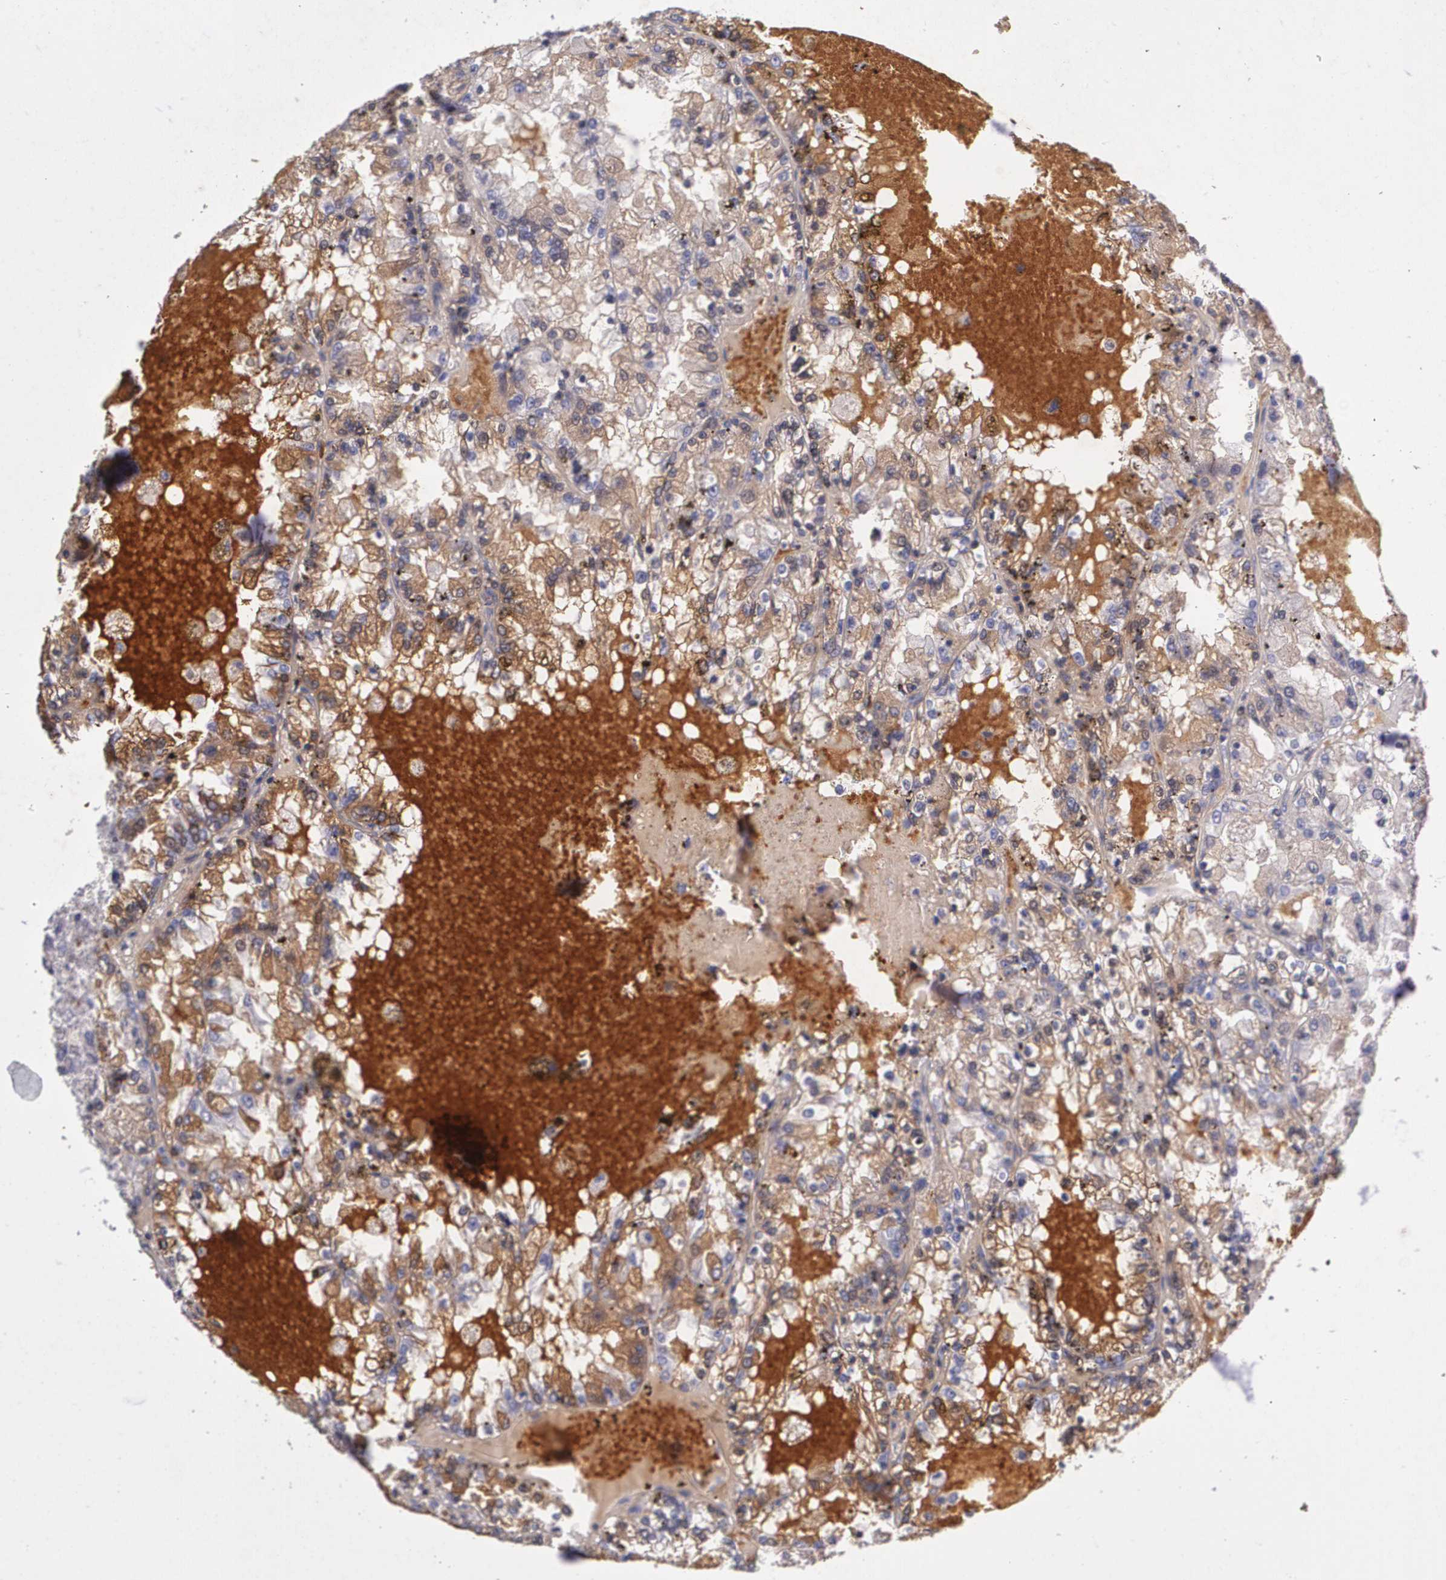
{"staining": {"intensity": "moderate", "quantity": ">75%", "location": "cytoplasmic/membranous"}, "tissue": "renal cancer", "cell_type": "Tumor cells", "image_type": "cancer", "snomed": [{"axis": "morphology", "description": "Adenocarcinoma, NOS"}, {"axis": "topography", "description": "Kidney"}], "caption": "Moderate cytoplasmic/membranous positivity is appreciated in approximately >75% of tumor cells in renal cancer. The staining is performed using DAB (3,3'-diaminobenzidine) brown chromogen to label protein expression. The nuclei are counter-stained blue using hematoxylin.", "gene": "MGMT", "patient": {"sex": "female", "age": 56}}